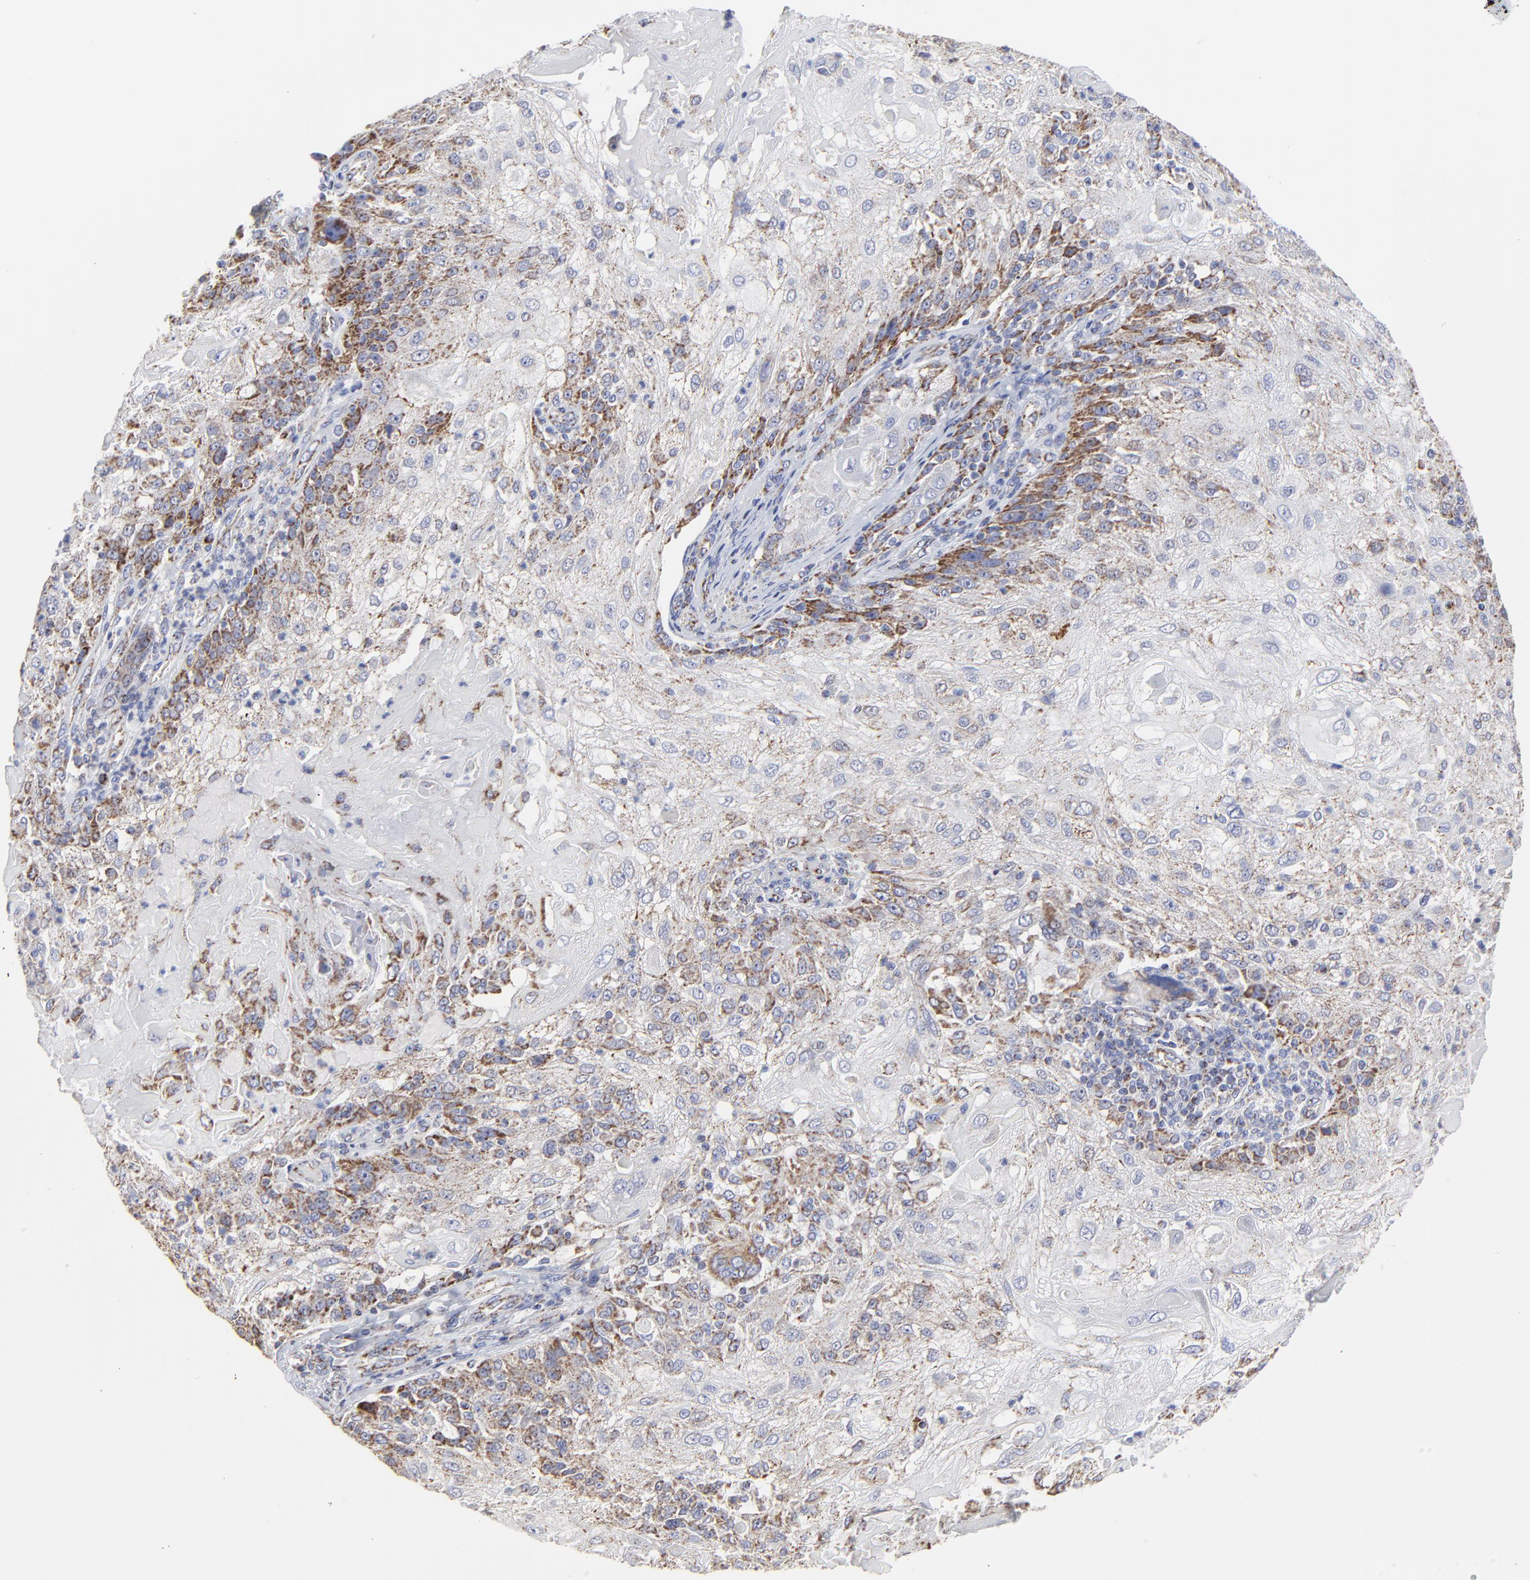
{"staining": {"intensity": "strong", "quantity": "<25%", "location": "cytoplasmic/membranous"}, "tissue": "skin cancer", "cell_type": "Tumor cells", "image_type": "cancer", "snomed": [{"axis": "morphology", "description": "Normal tissue, NOS"}, {"axis": "morphology", "description": "Squamous cell carcinoma, NOS"}, {"axis": "topography", "description": "Skin"}], "caption": "This histopathology image demonstrates immunohistochemistry staining of human squamous cell carcinoma (skin), with medium strong cytoplasmic/membranous staining in approximately <25% of tumor cells.", "gene": "PINK1", "patient": {"sex": "female", "age": 83}}